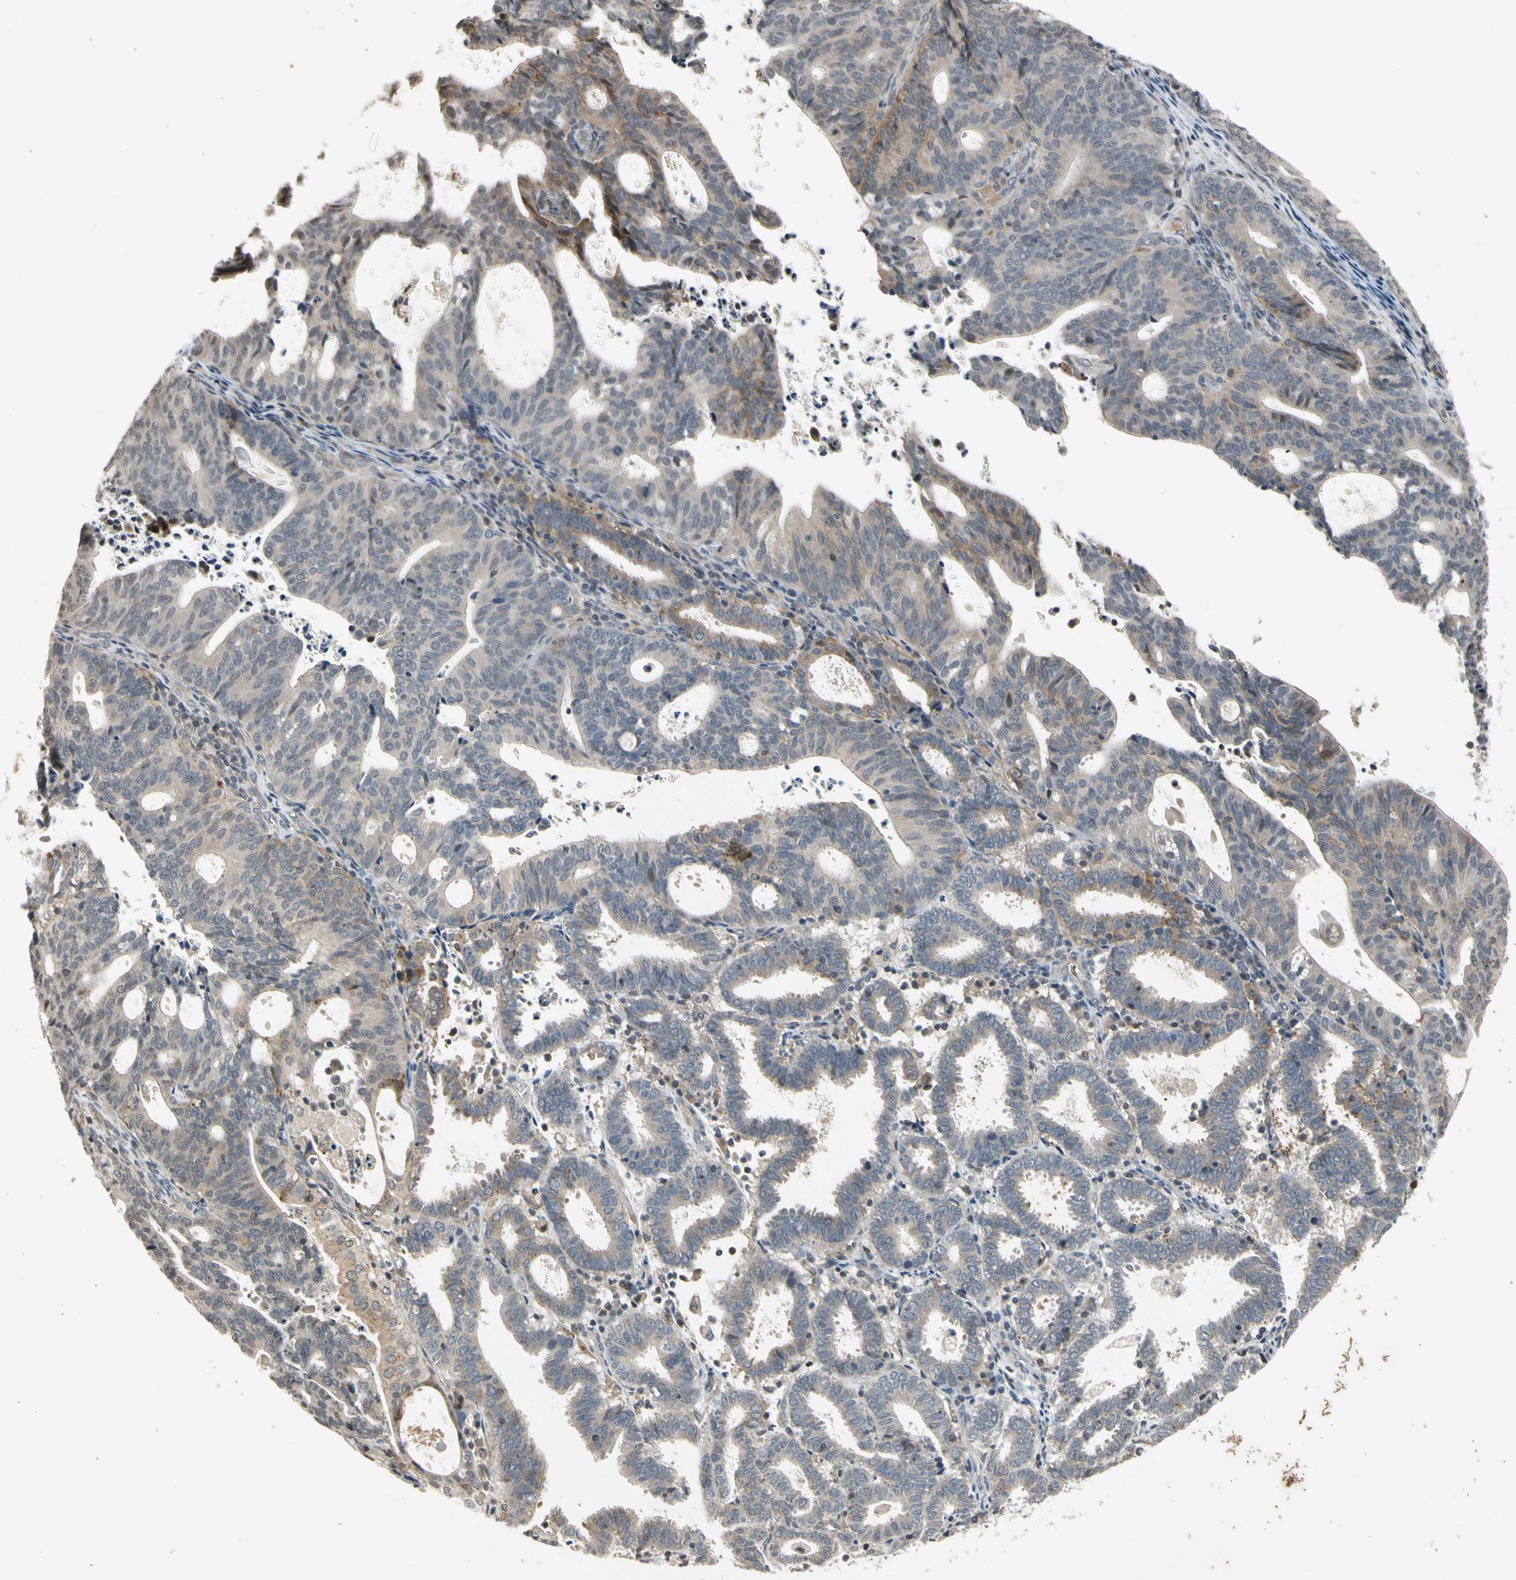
{"staining": {"intensity": "weak", "quantity": "25%-75%", "location": "cytoplasmic/membranous"}, "tissue": "endometrial cancer", "cell_type": "Tumor cells", "image_type": "cancer", "snomed": [{"axis": "morphology", "description": "Adenocarcinoma, NOS"}, {"axis": "topography", "description": "Uterus"}], "caption": "Immunohistochemistry (IHC) histopathology image of adenocarcinoma (endometrial) stained for a protein (brown), which shows low levels of weak cytoplasmic/membranous expression in about 25%-75% of tumor cells.", "gene": "EFNB2", "patient": {"sex": "female", "age": 83}}